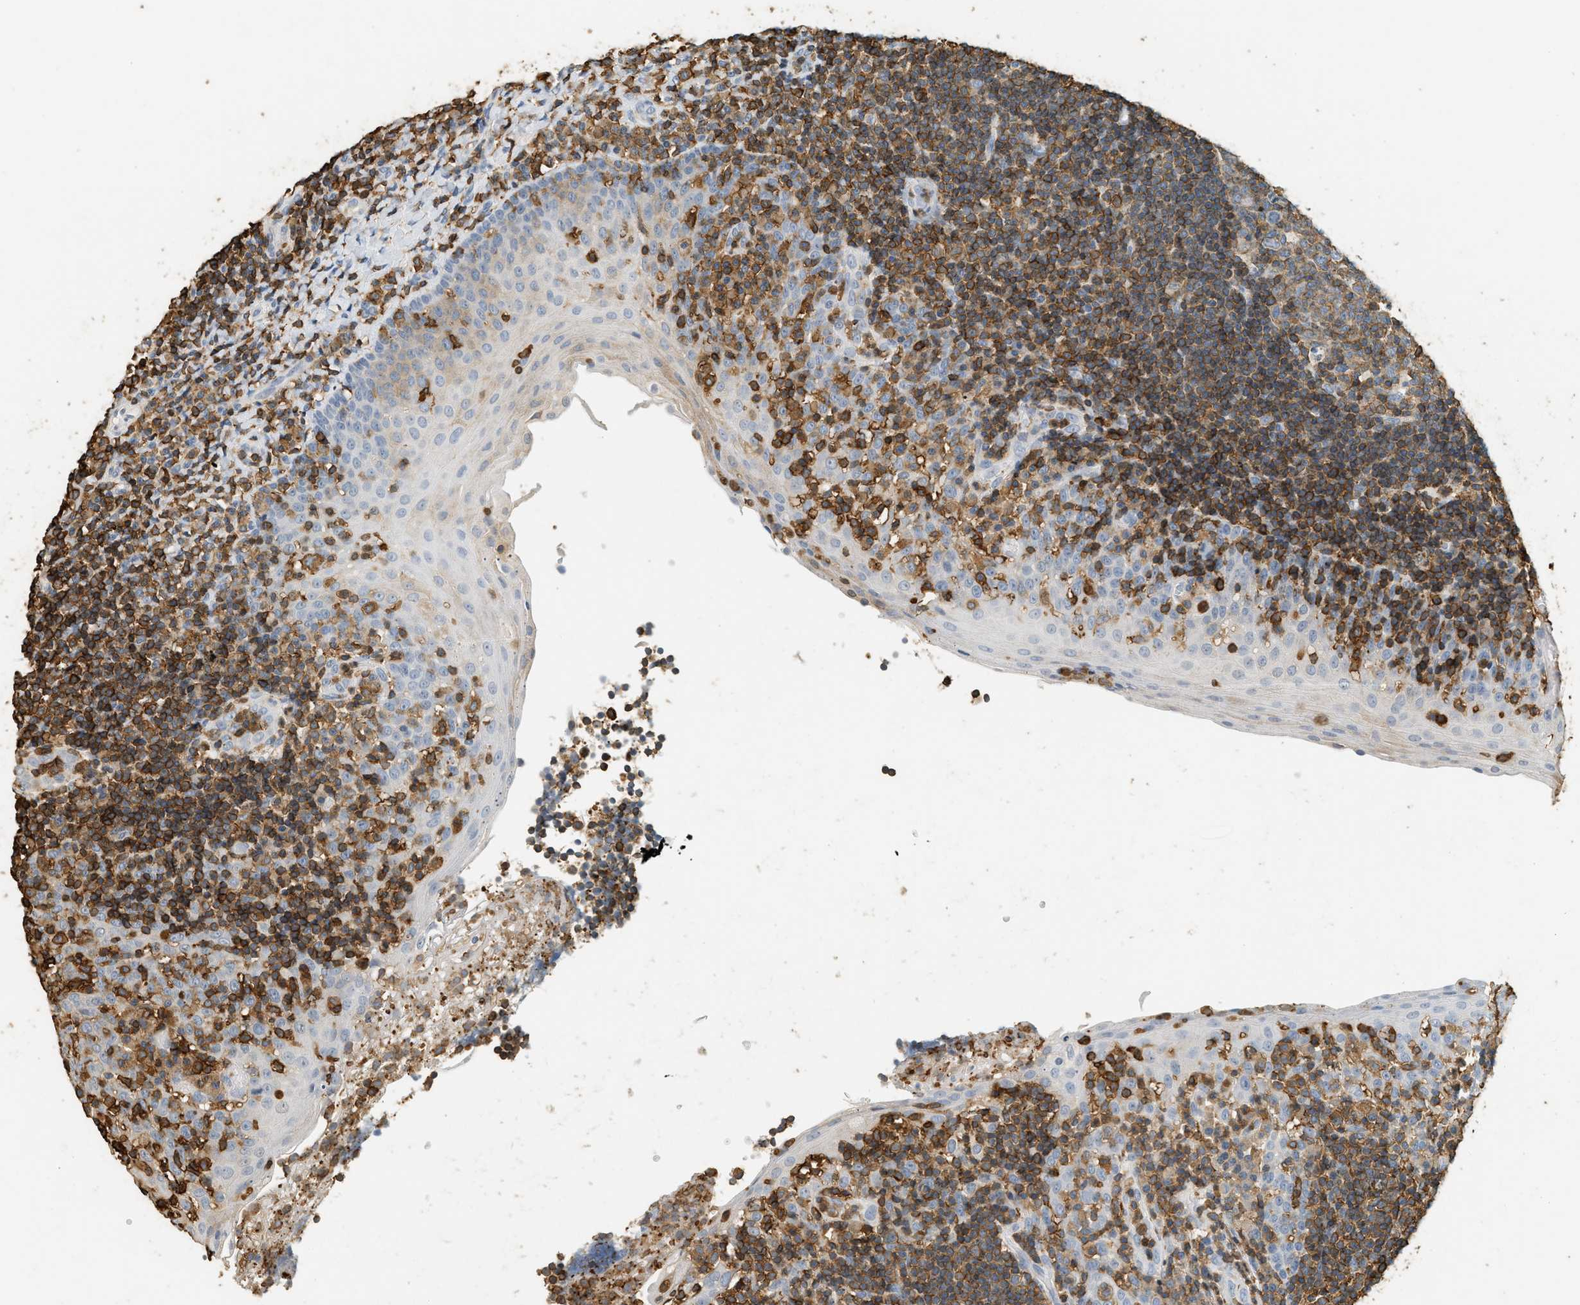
{"staining": {"intensity": "moderate", "quantity": ">75%", "location": "cytoplasmic/membranous"}, "tissue": "tonsil", "cell_type": "Germinal center cells", "image_type": "normal", "snomed": [{"axis": "morphology", "description": "Normal tissue, NOS"}, {"axis": "topography", "description": "Tonsil"}], "caption": "Immunohistochemical staining of benign tonsil exhibits >75% levels of moderate cytoplasmic/membranous protein expression in about >75% of germinal center cells. (DAB (3,3'-diaminobenzidine) IHC, brown staining for protein, blue staining for nuclei).", "gene": "LSP1", "patient": {"sex": "female", "age": 40}}